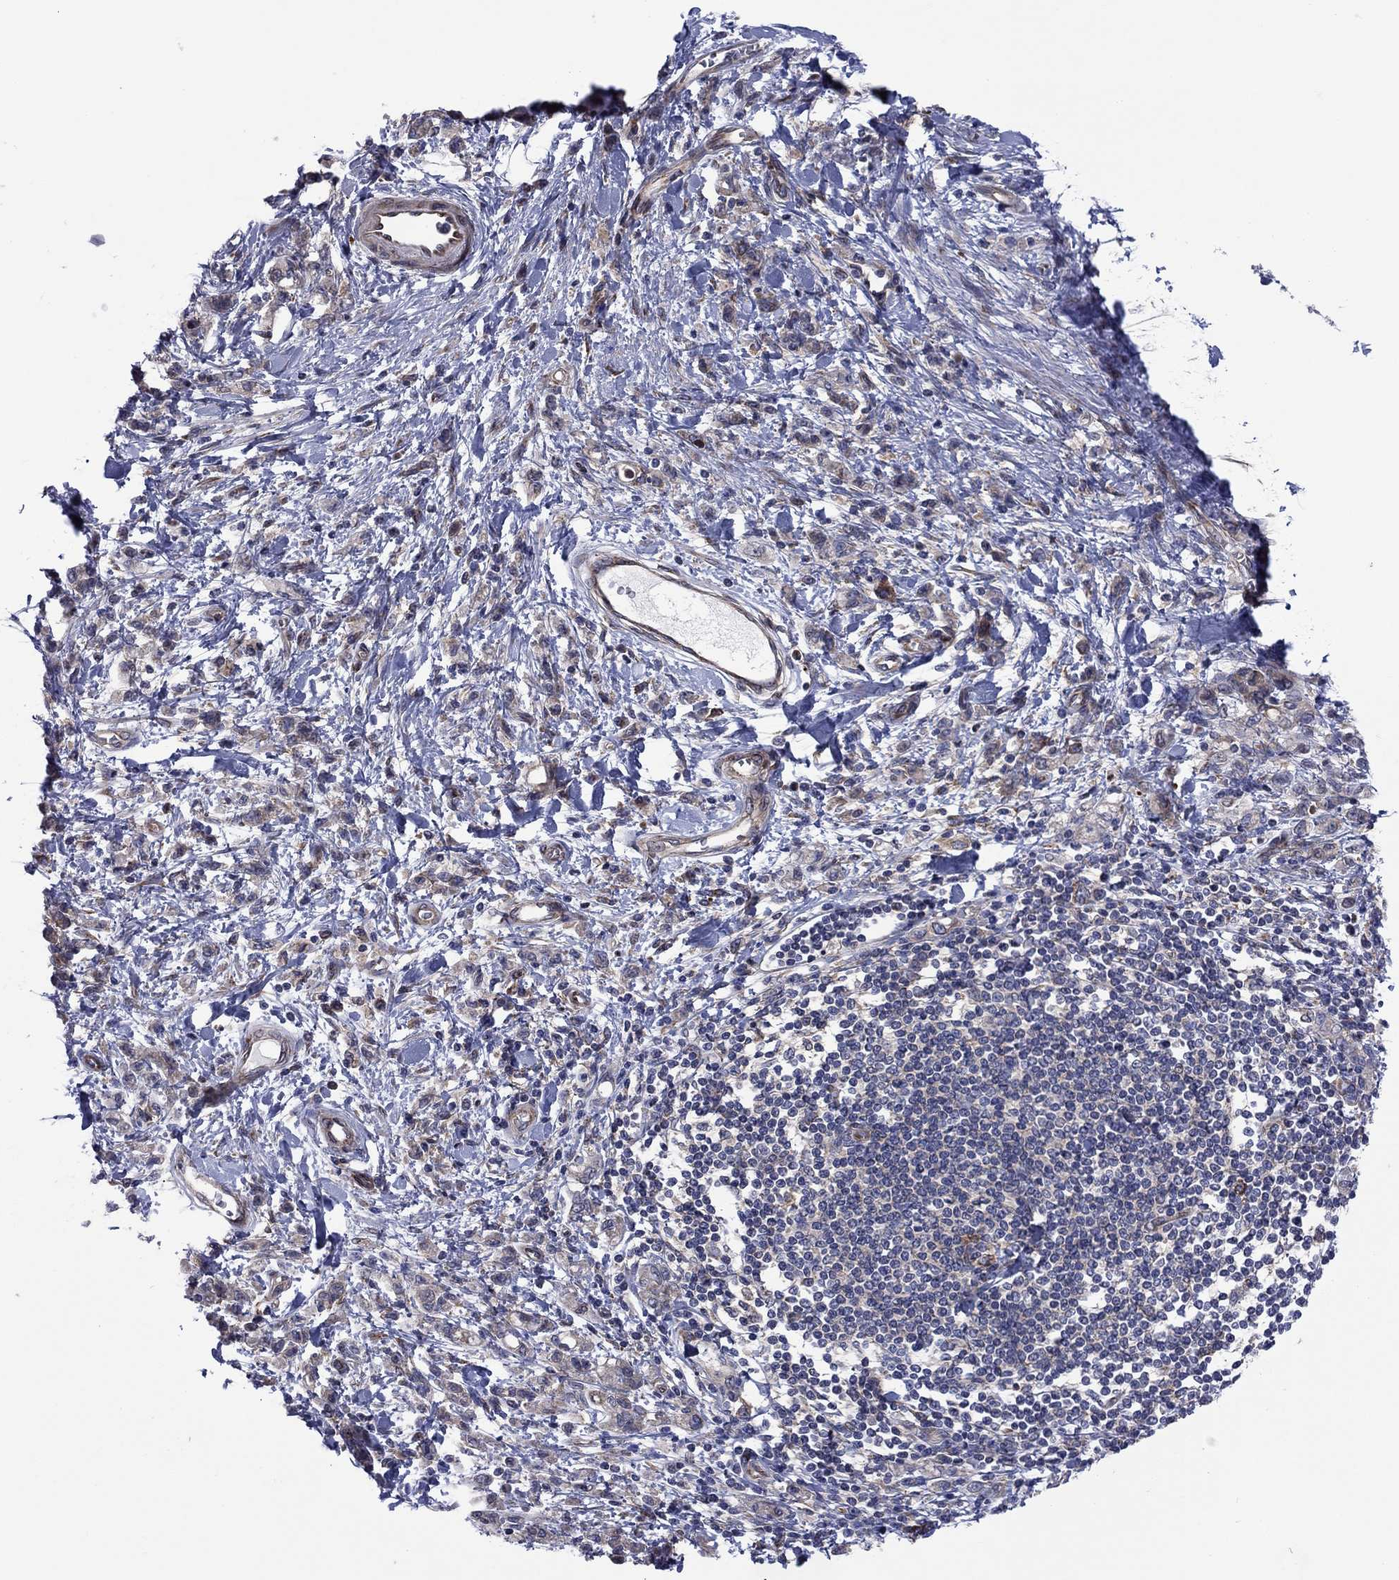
{"staining": {"intensity": "weak", "quantity": "25%-75%", "location": "cytoplasmic/membranous"}, "tissue": "stomach cancer", "cell_type": "Tumor cells", "image_type": "cancer", "snomed": [{"axis": "morphology", "description": "Adenocarcinoma, NOS"}, {"axis": "topography", "description": "Stomach"}], "caption": "Stomach adenocarcinoma stained with a brown dye displays weak cytoplasmic/membranous positive staining in about 25%-75% of tumor cells.", "gene": "GPR155", "patient": {"sex": "male", "age": 77}}